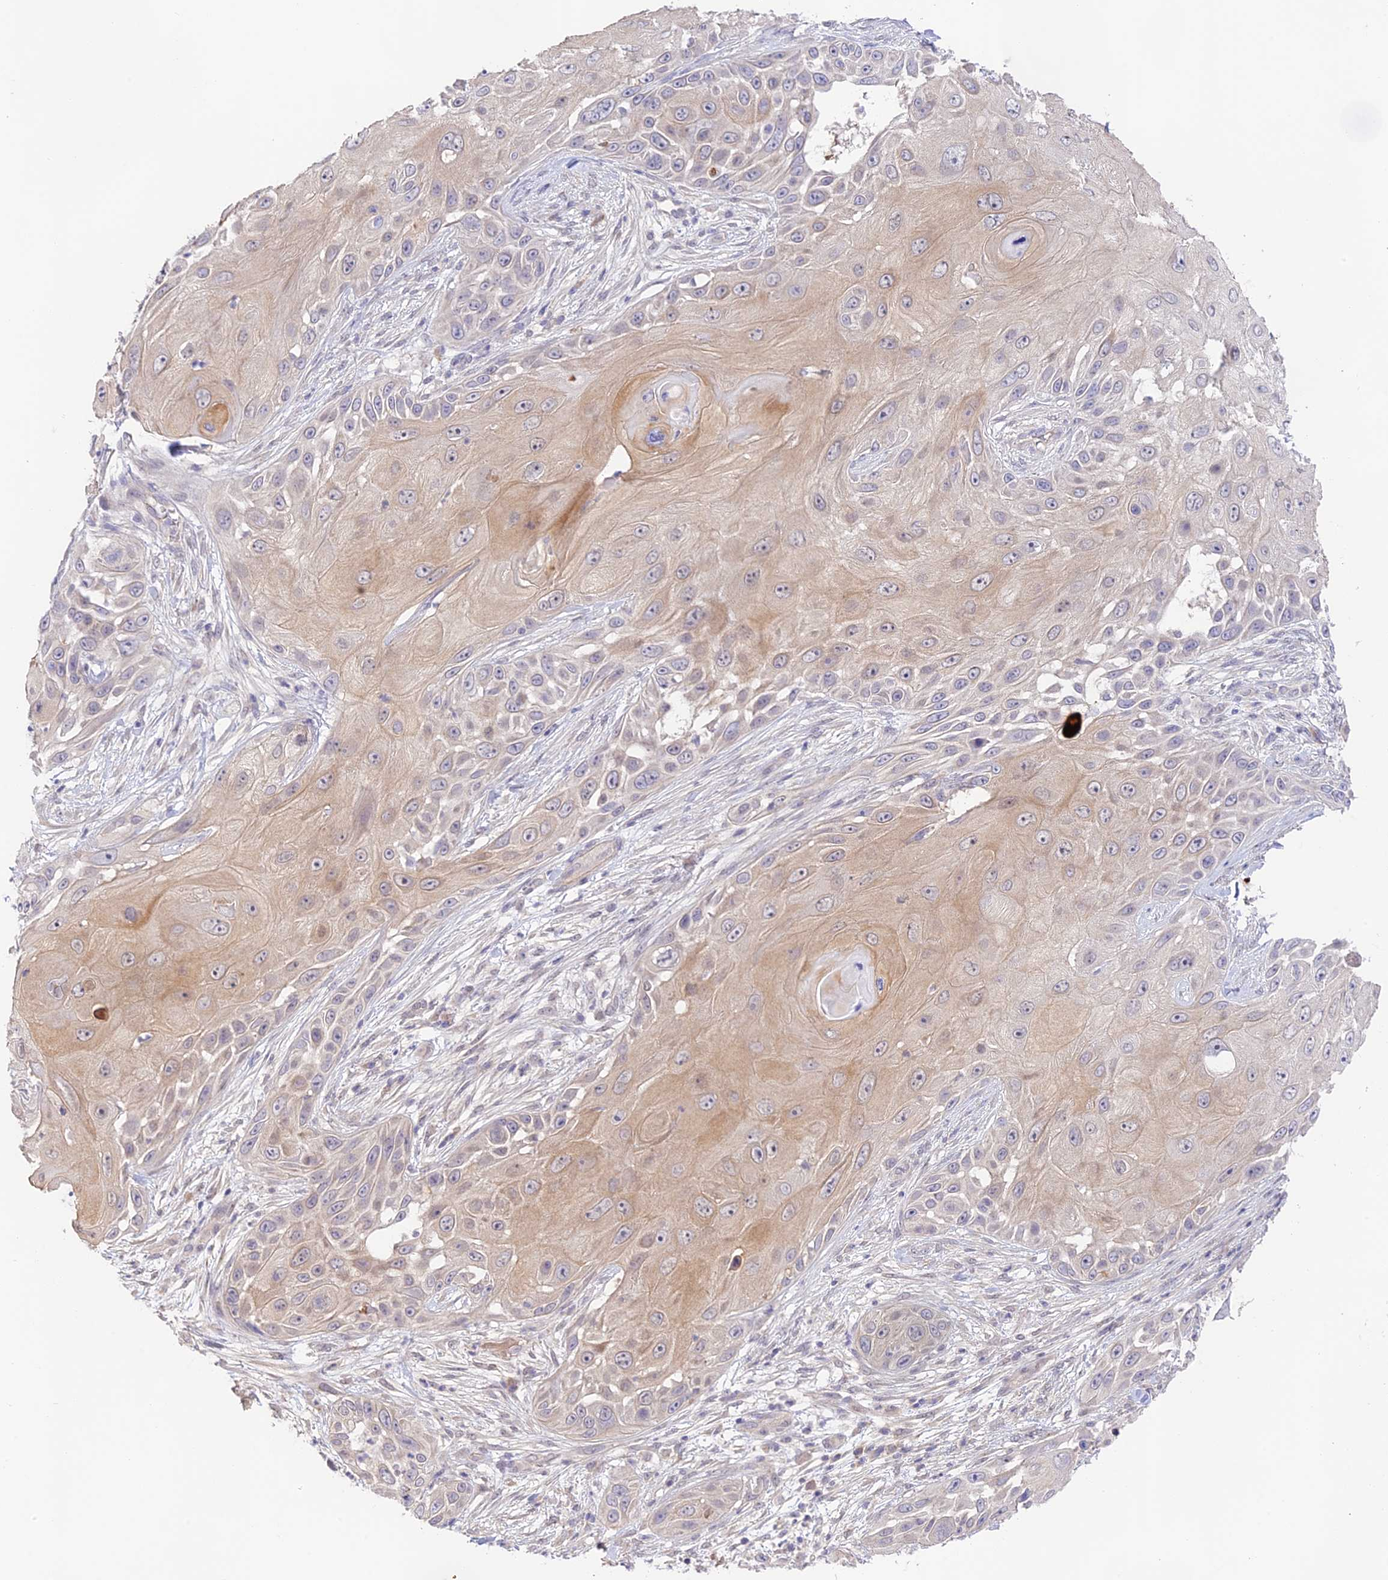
{"staining": {"intensity": "weak", "quantity": "25%-75%", "location": "cytoplasmic/membranous"}, "tissue": "skin cancer", "cell_type": "Tumor cells", "image_type": "cancer", "snomed": [{"axis": "morphology", "description": "Squamous cell carcinoma, NOS"}, {"axis": "topography", "description": "Skin"}], "caption": "Skin cancer tissue demonstrates weak cytoplasmic/membranous expression in about 25%-75% of tumor cells, visualized by immunohistochemistry.", "gene": "CAMSAP3", "patient": {"sex": "female", "age": 44}}